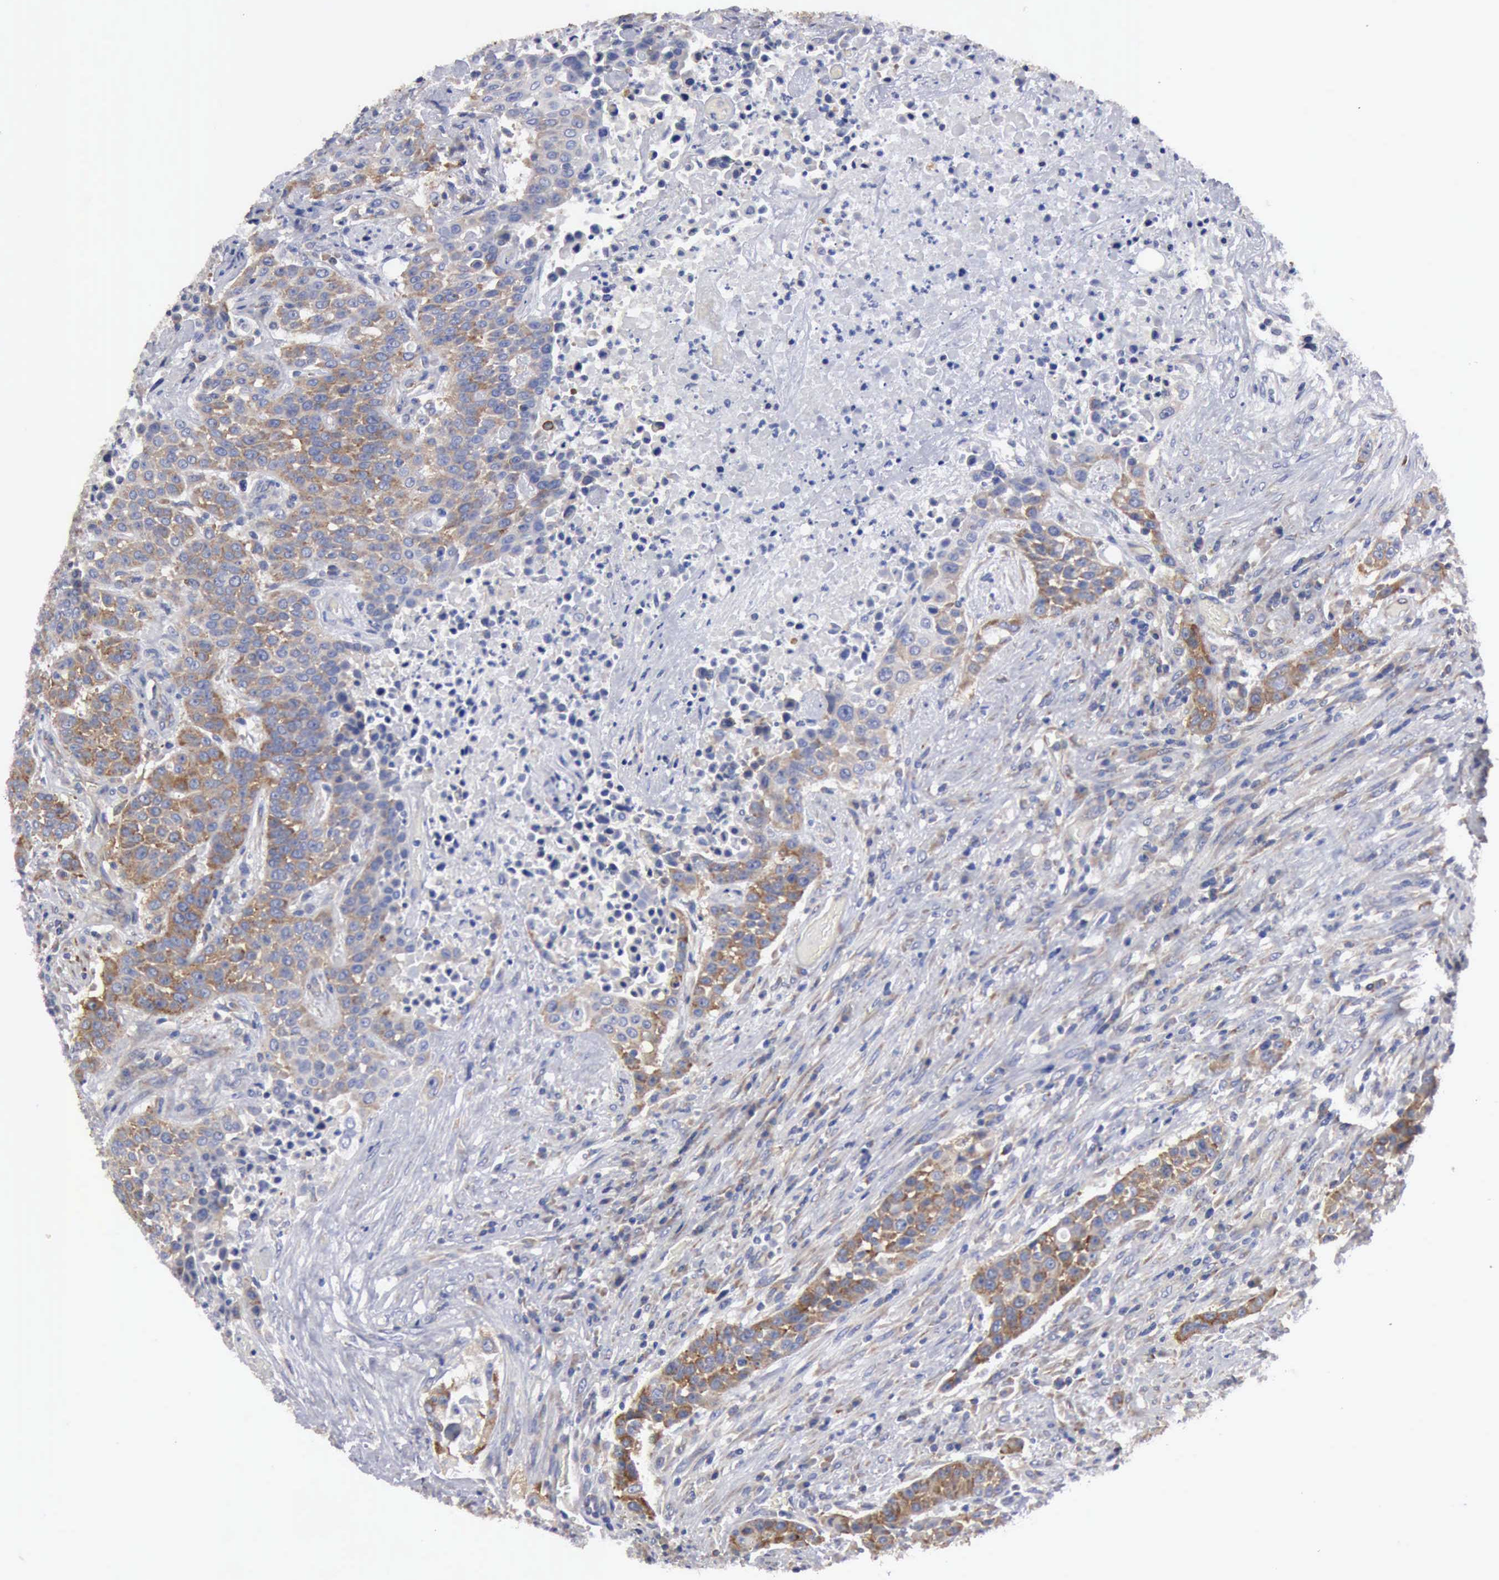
{"staining": {"intensity": "moderate", "quantity": ">75%", "location": "cytoplasmic/membranous"}, "tissue": "urothelial cancer", "cell_type": "Tumor cells", "image_type": "cancer", "snomed": [{"axis": "morphology", "description": "Urothelial carcinoma, High grade"}, {"axis": "topography", "description": "Urinary bladder"}], "caption": "The micrograph exhibits a brown stain indicating the presence of a protein in the cytoplasmic/membranous of tumor cells in urothelial cancer.", "gene": "TXLNG", "patient": {"sex": "male", "age": 74}}